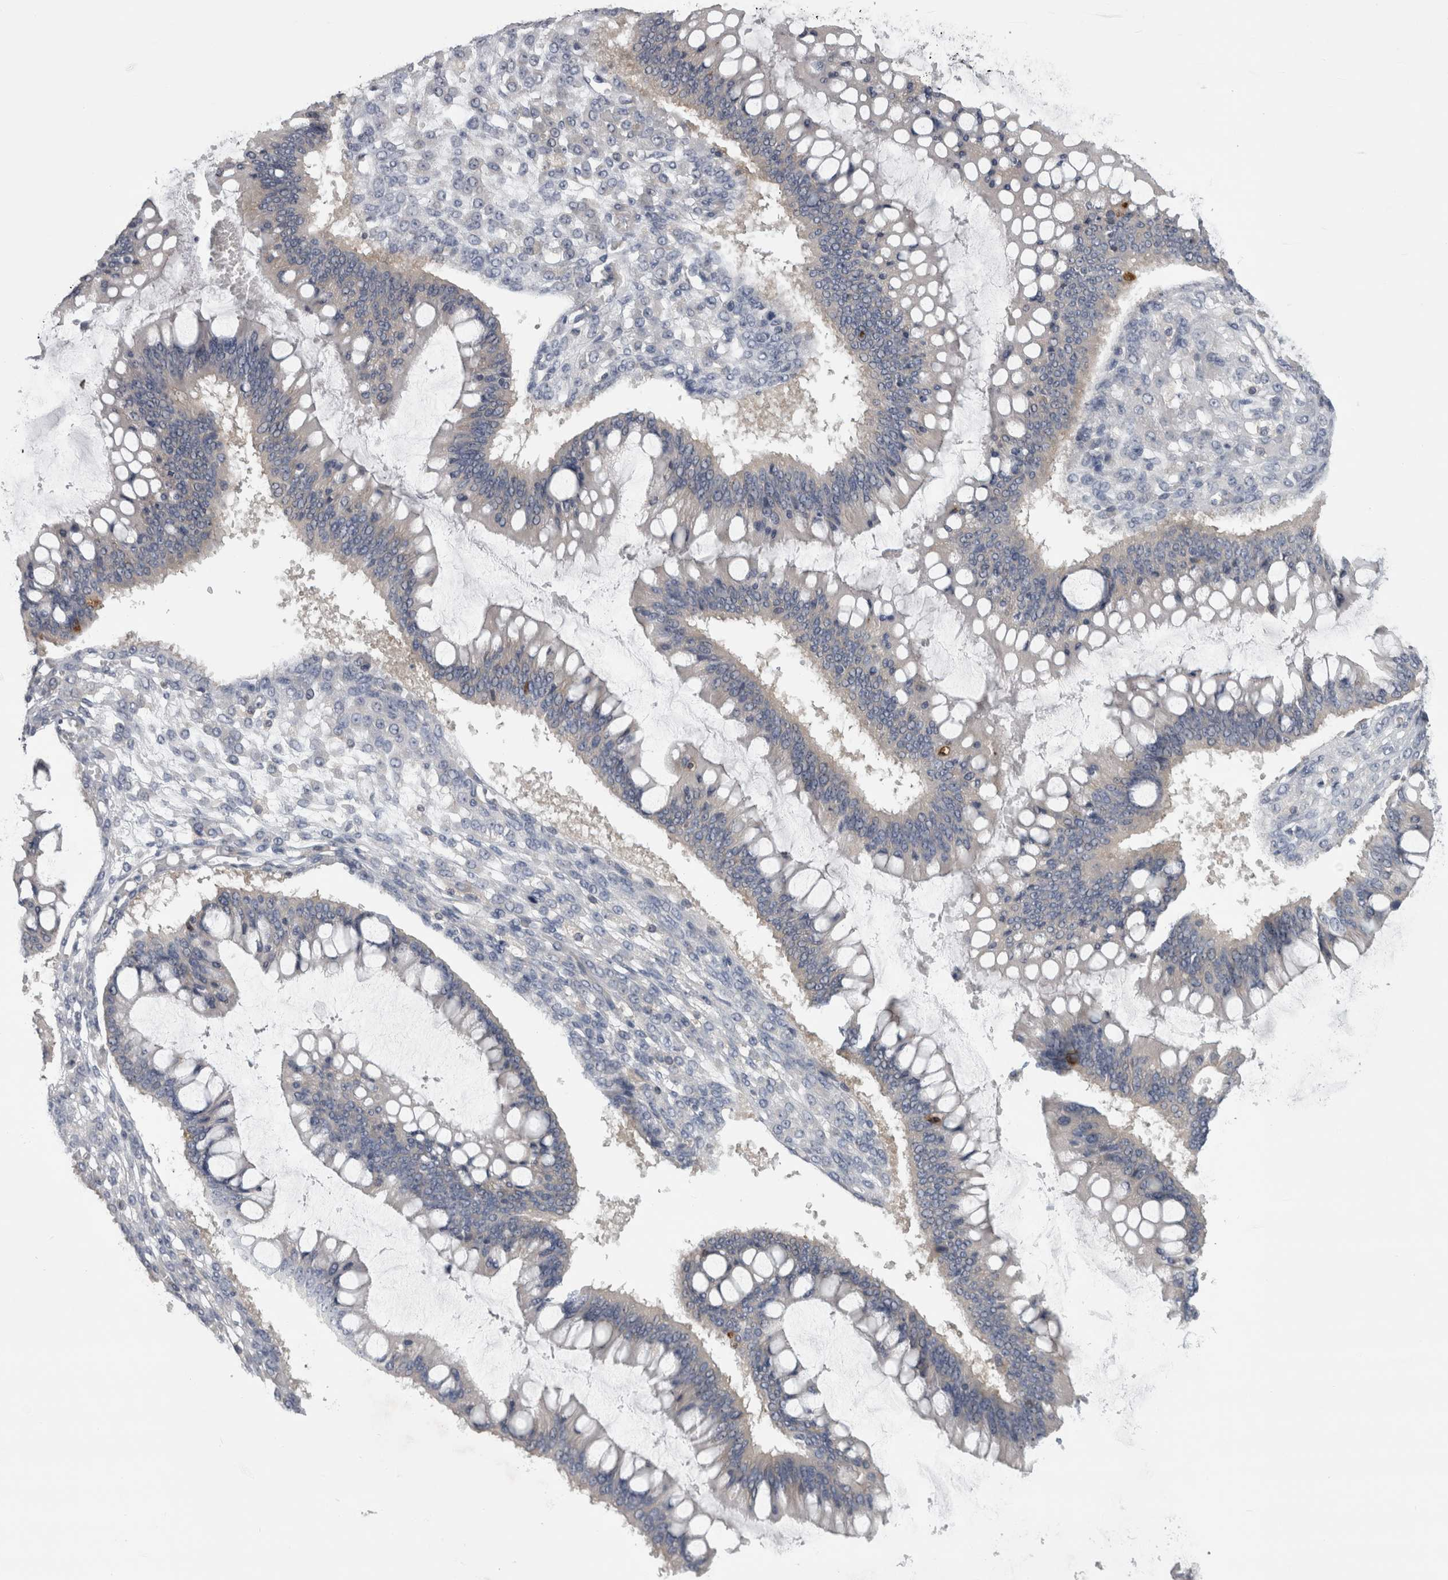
{"staining": {"intensity": "negative", "quantity": "none", "location": "none"}, "tissue": "ovarian cancer", "cell_type": "Tumor cells", "image_type": "cancer", "snomed": [{"axis": "morphology", "description": "Cystadenocarcinoma, mucinous, NOS"}, {"axis": "topography", "description": "Ovary"}], "caption": "This micrograph is of mucinous cystadenocarcinoma (ovarian) stained with IHC to label a protein in brown with the nuclei are counter-stained blue. There is no expression in tumor cells.", "gene": "PRRC2C", "patient": {"sex": "female", "age": 73}}